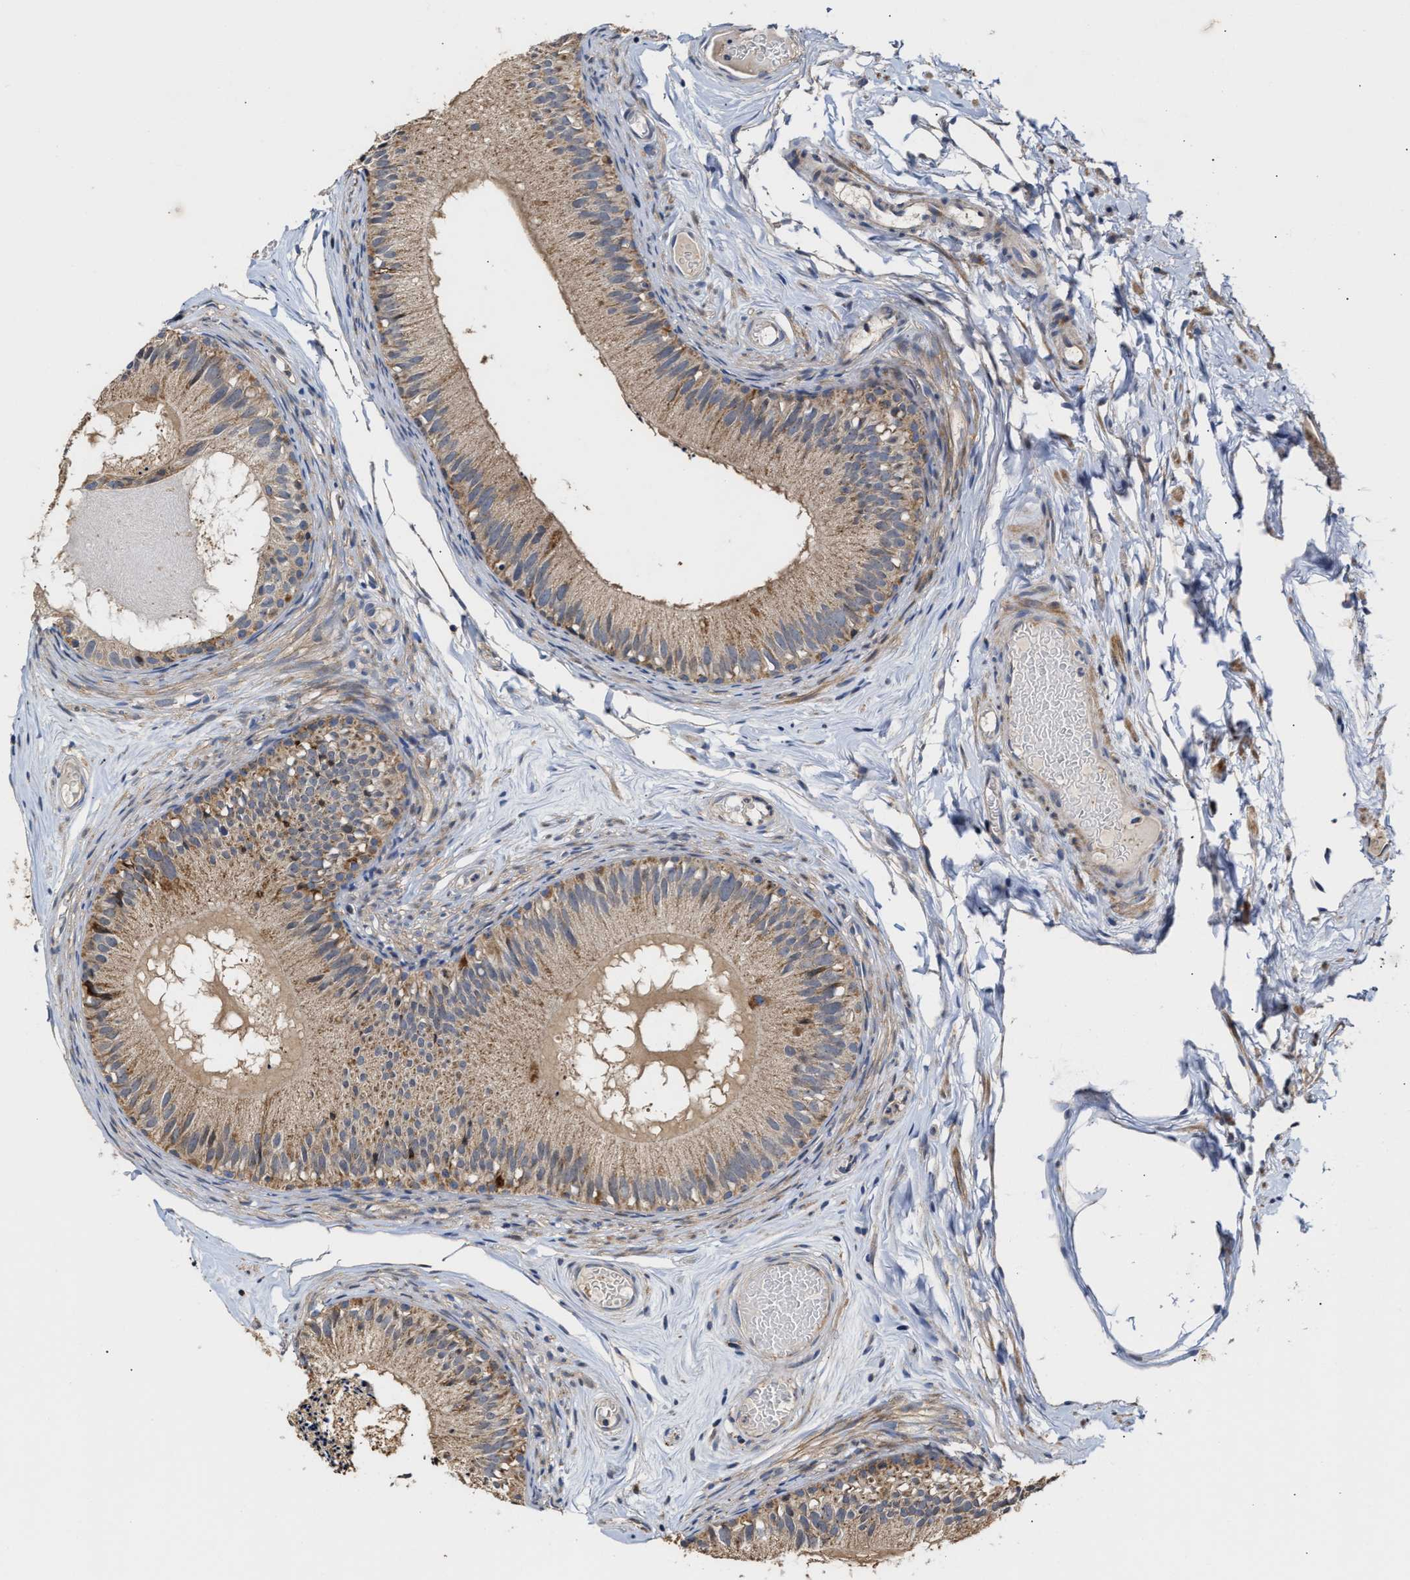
{"staining": {"intensity": "strong", "quantity": "25%-75%", "location": "cytoplasmic/membranous"}, "tissue": "epididymis", "cell_type": "Glandular cells", "image_type": "normal", "snomed": [{"axis": "morphology", "description": "Normal tissue, NOS"}, {"axis": "topography", "description": "Epididymis"}], "caption": "A histopathology image showing strong cytoplasmic/membranous staining in about 25%-75% of glandular cells in unremarkable epididymis, as visualized by brown immunohistochemical staining.", "gene": "MALSU1", "patient": {"sex": "male", "age": 46}}